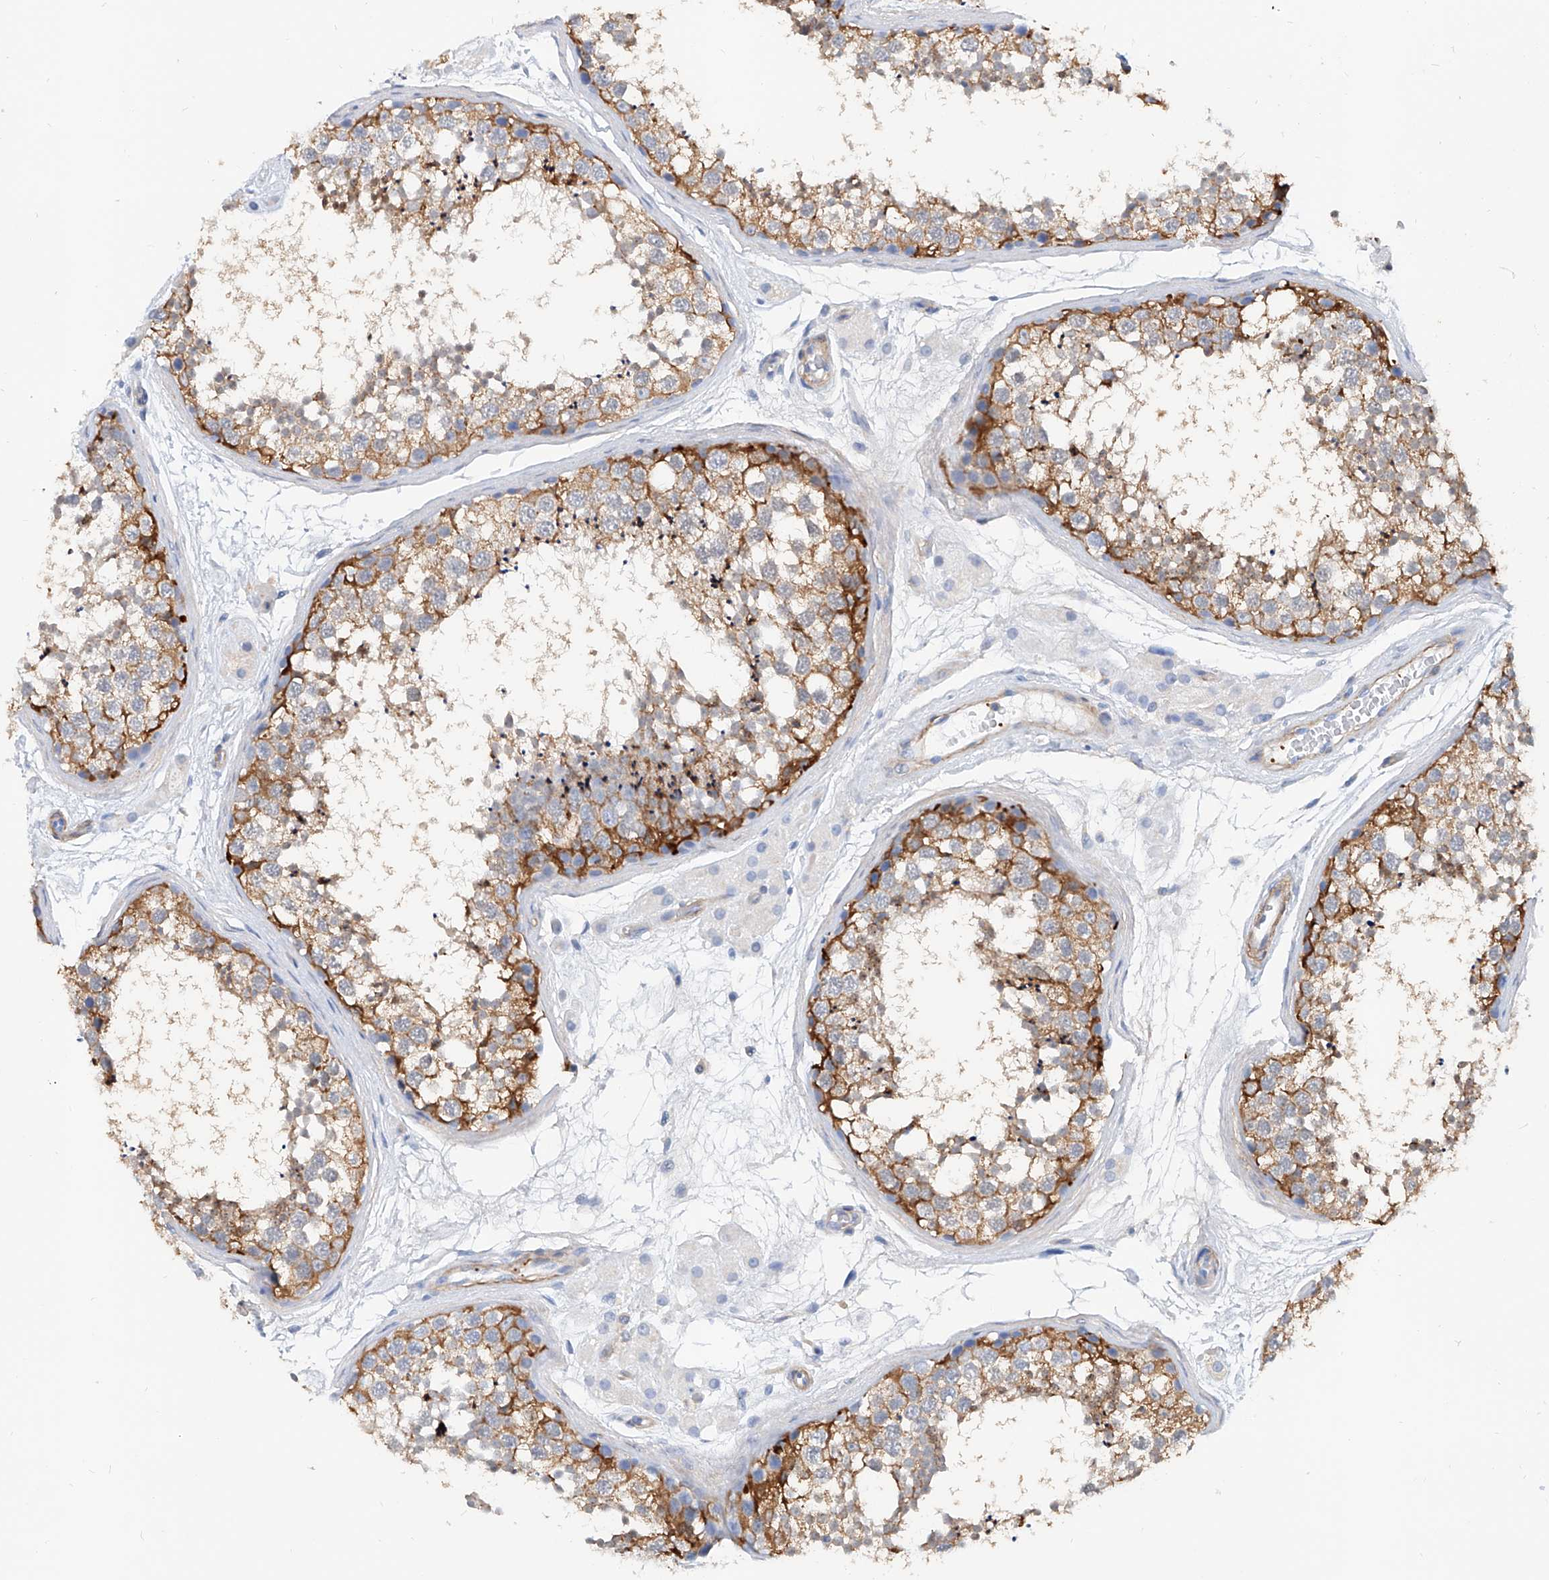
{"staining": {"intensity": "strong", "quantity": "25%-75%", "location": "cytoplasmic/membranous"}, "tissue": "testis", "cell_type": "Cells in seminiferous ducts", "image_type": "normal", "snomed": [{"axis": "morphology", "description": "Normal tissue, NOS"}, {"axis": "topography", "description": "Testis"}], "caption": "High-power microscopy captured an IHC micrograph of normal testis, revealing strong cytoplasmic/membranous positivity in about 25%-75% of cells in seminiferous ducts. (DAB (3,3'-diaminobenzidine) IHC with brightfield microscopy, high magnification).", "gene": "TAS2R60", "patient": {"sex": "male", "age": 56}}